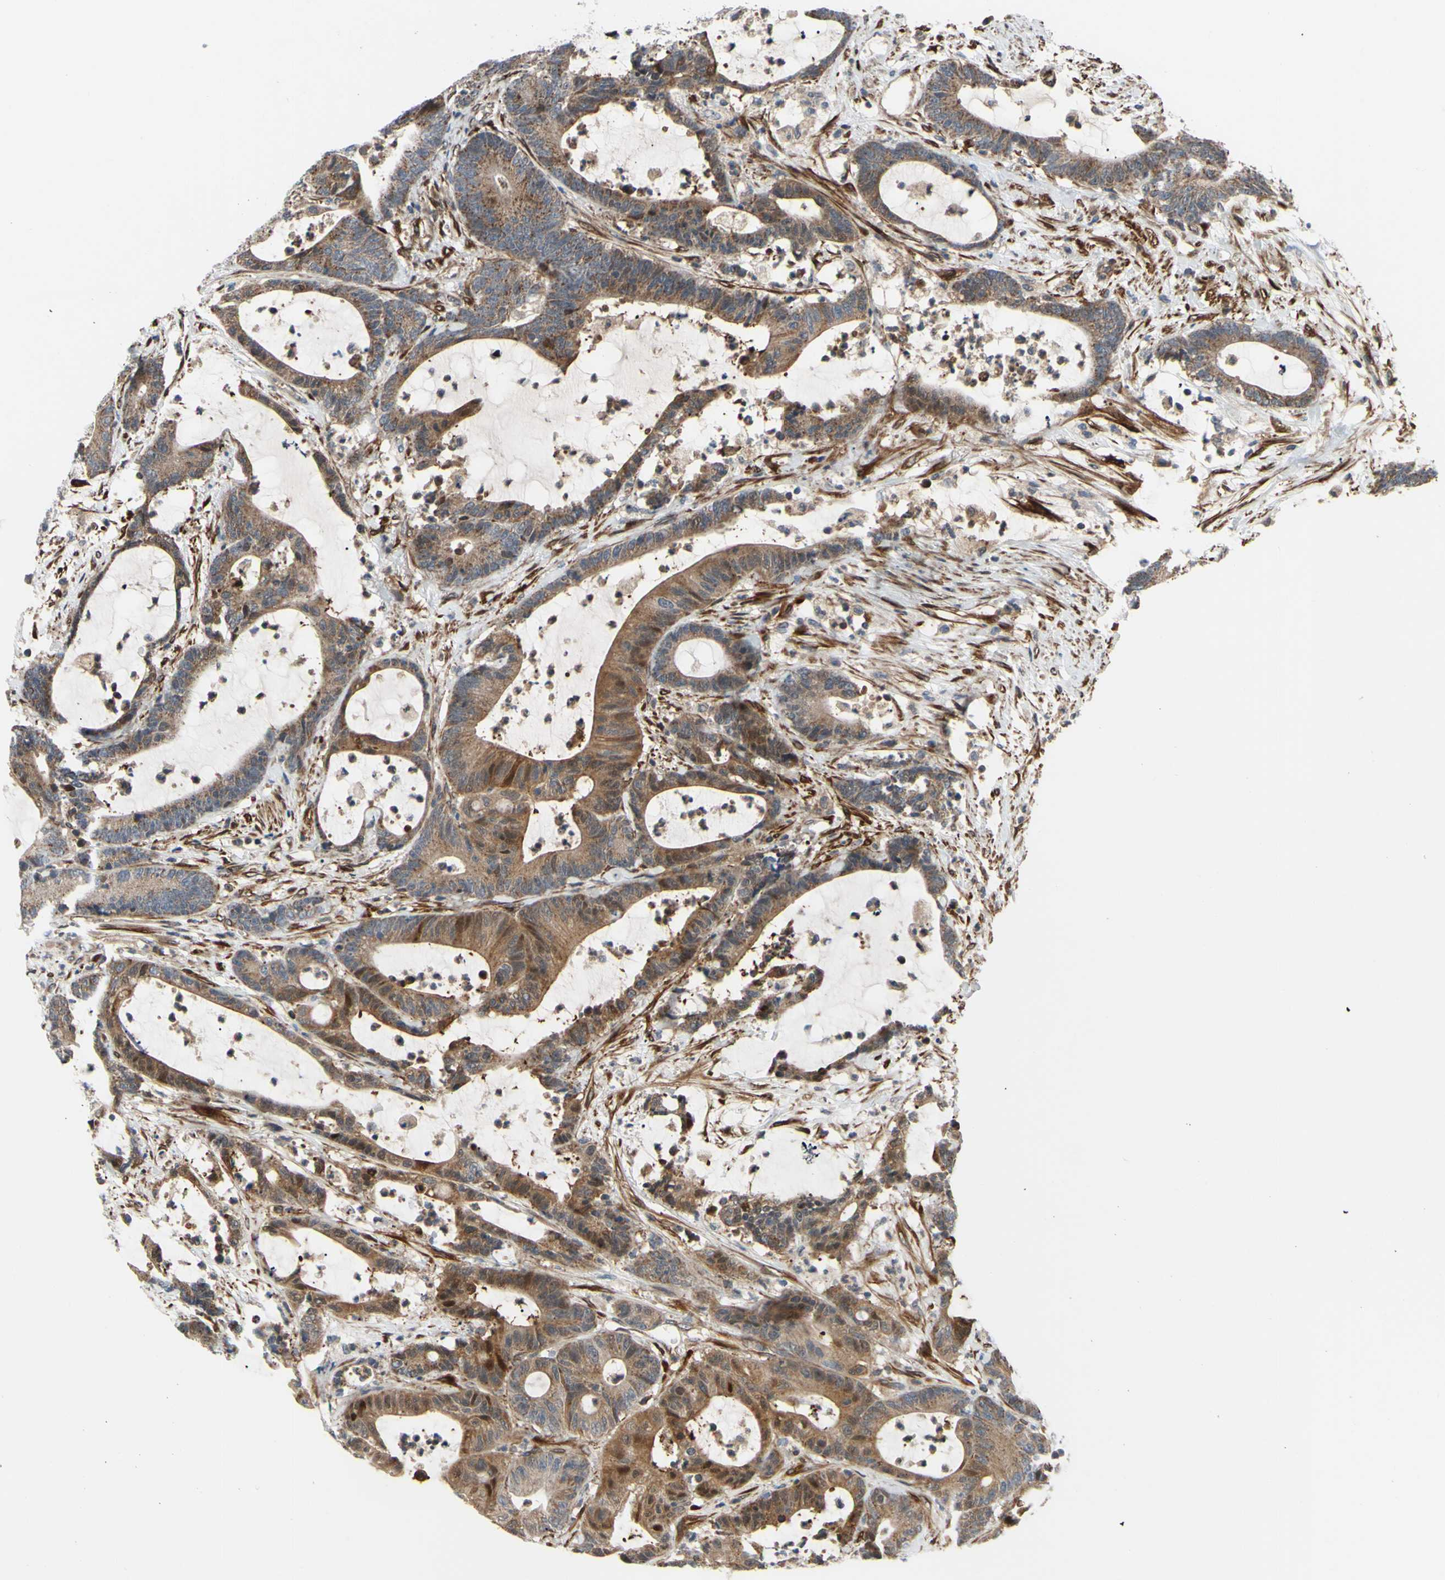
{"staining": {"intensity": "moderate", "quantity": ">75%", "location": "cytoplasmic/membranous"}, "tissue": "colorectal cancer", "cell_type": "Tumor cells", "image_type": "cancer", "snomed": [{"axis": "morphology", "description": "Adenocarcinoma, NOS"}, {"axis": "topography", "description": "Colon"}], "caption": "There is medium levels of moderate cytoplasmic/membranous positivity in tumor cells of colorectal adenocarcinoma, as demonstrated by immunohistochemical staining (brown color).", "gene": "PRAF2", "patient": {"sex": "female", "age": 84}}